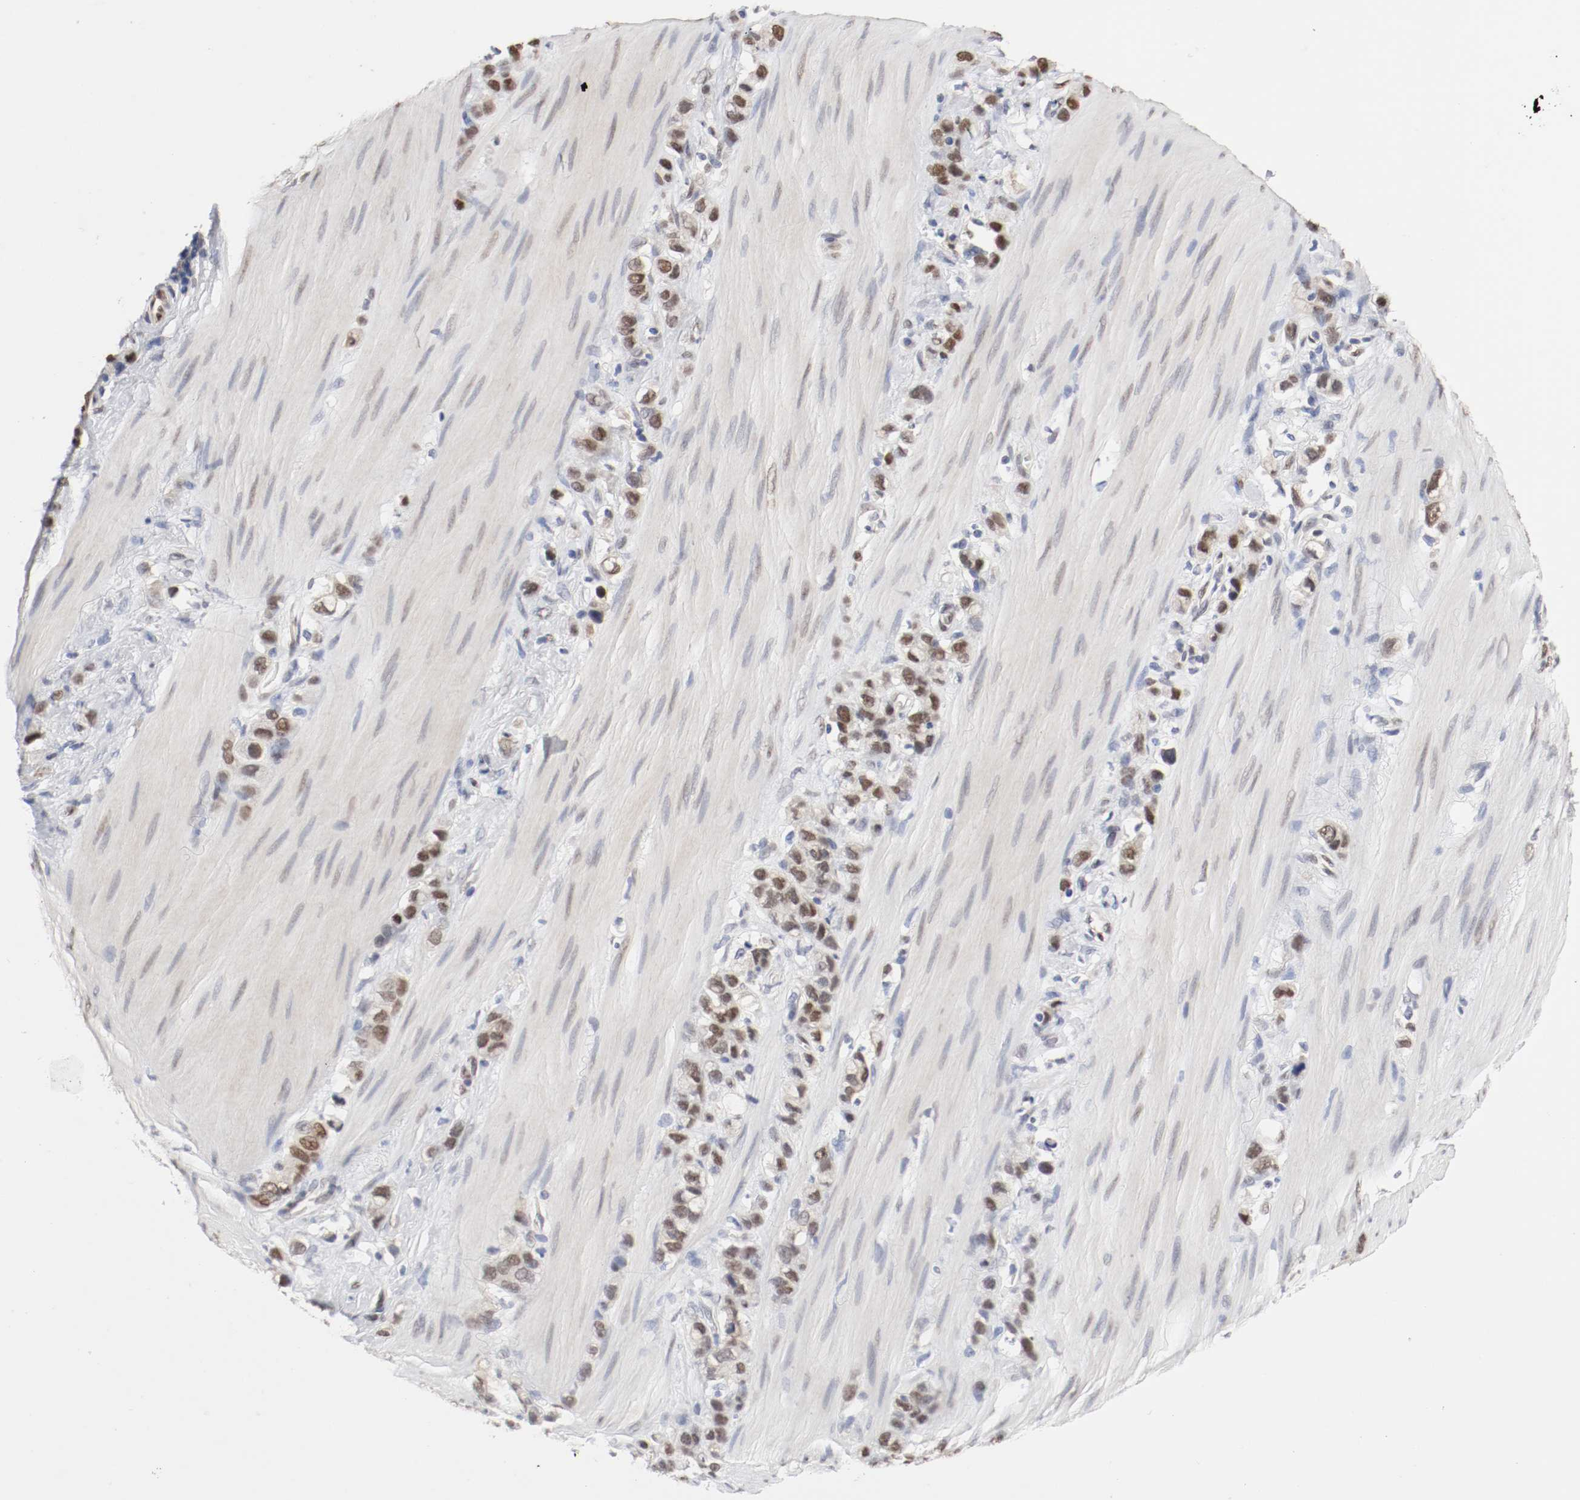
{"staining": {"intensity": "moderate", "quantity": ">75%", "location": "nuclear"}, "tissue": "stomach cancer", "cell_type": "Tumor cells", "image_type": "cancer", "snomed": [{"axis": "morphology", "description": "Normal tissue, NOS"}, {"axis": "morphology", "description": "Adenocarcinoma, NOS"}, {"axis": "morphology", "description": "Adenocarcinoma, High grade"}, {"axis": "topography", "description": "Stomach, upper"}, {"axis": "topography", "description": "Stomach"}], "caption": "A histopathology image showing moderate nuclear expression in approximately >75% of tumor cells in stomach adenocarcinoma (high-grade), as visualized by brown immunohistochemical staining.", "gene": "FOSL2", "patient": {"sex": "female", "age": 65}}